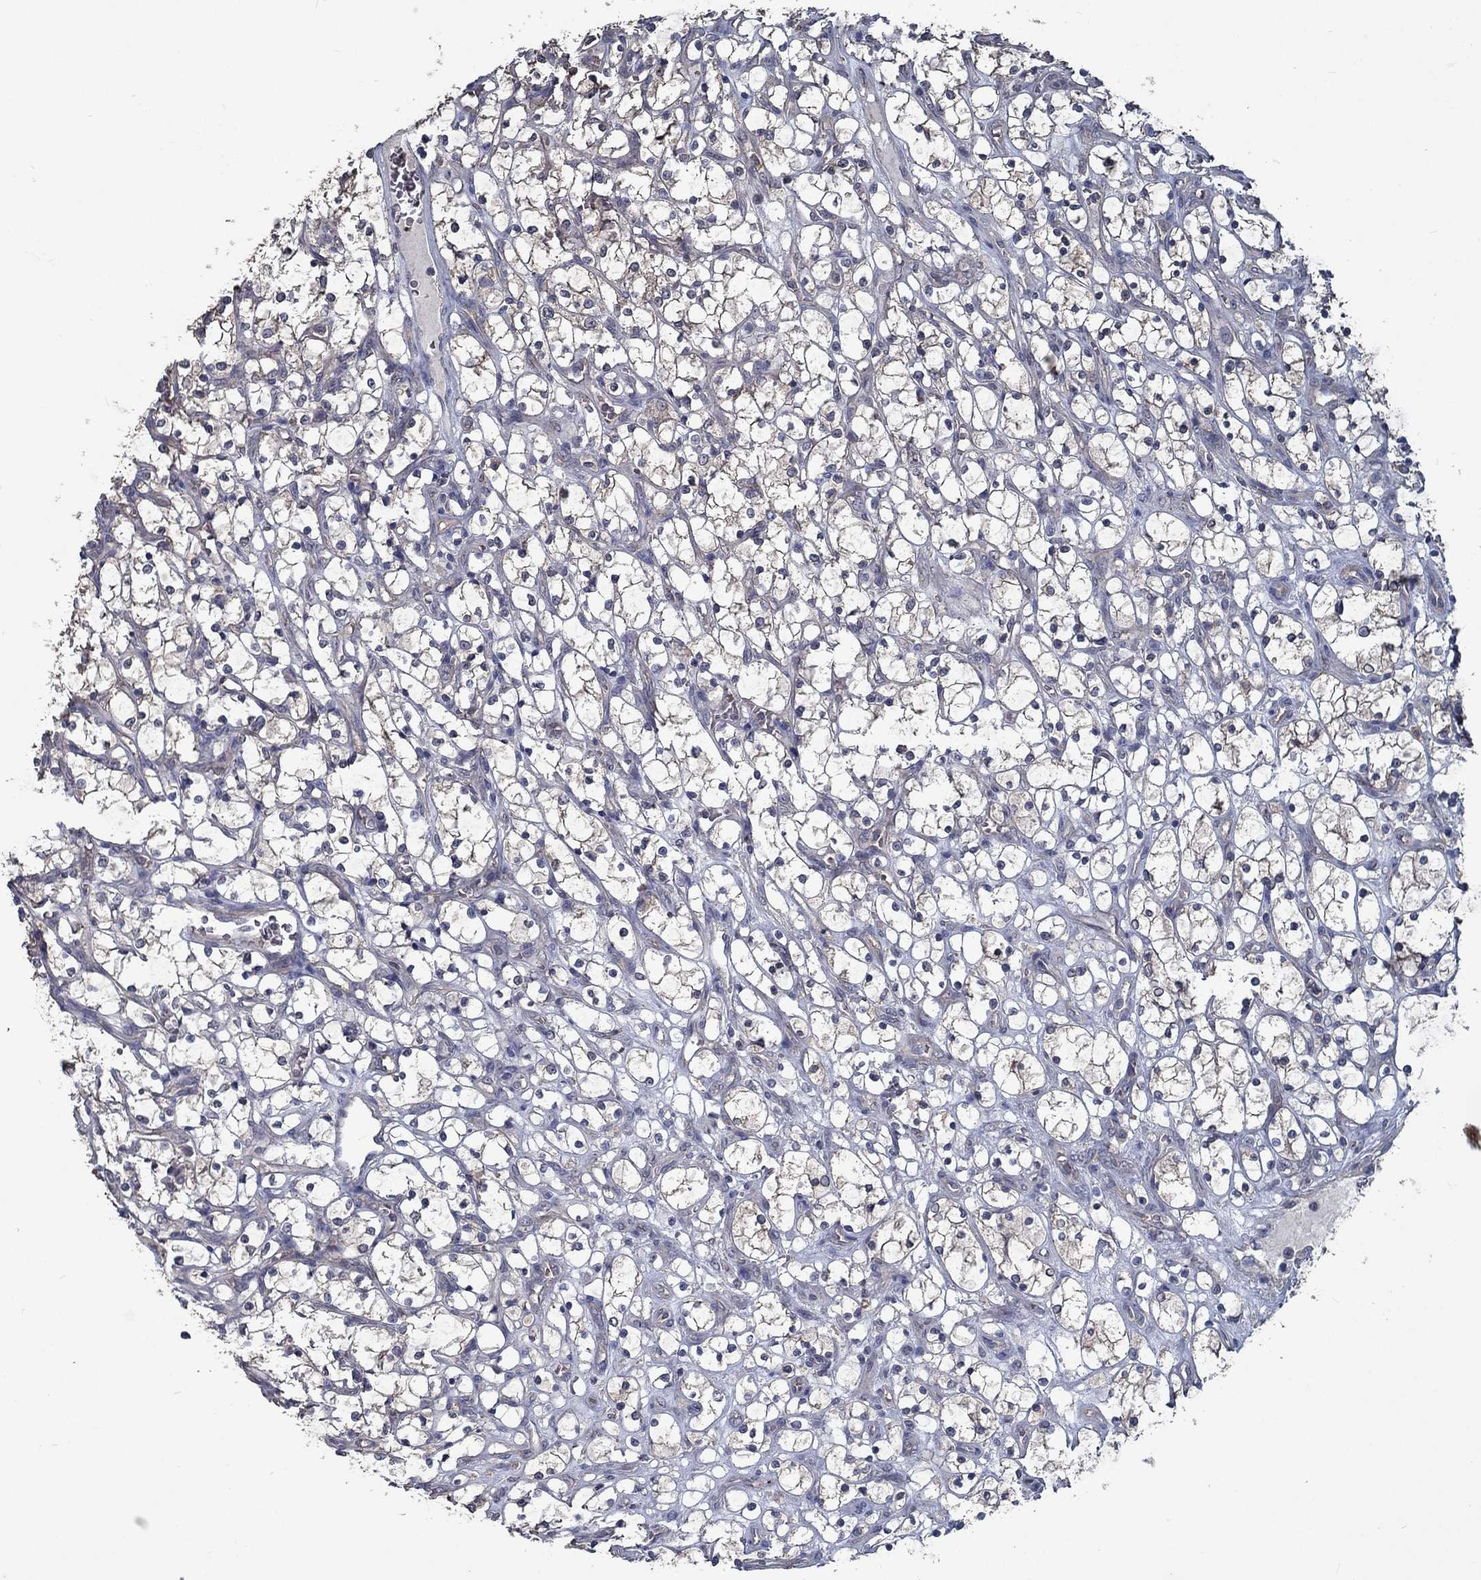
{"staining": {"intensity": "weak", "quantity": "25%-75%", "location": "cytoplasmic/membranous"}, "tissue": "renal cancer", "cell_type": "Tumor cells", "image_type": "cancer", "snomed": [{"axis": "morphology", "description": "Adenocarcinoma, NOS"}, {"axis": "topography", "description": "Kidney"}], "caption": "Weak cytoplasmic/membranous positivity is appreciated in about 25%-75% of tumor cells in renal adenocarcinoma. (DAB IHC with brightfield microscopy, high magnification).", "gene": "SLC44A1", "patient": {"sex": "female", "age": 69}}